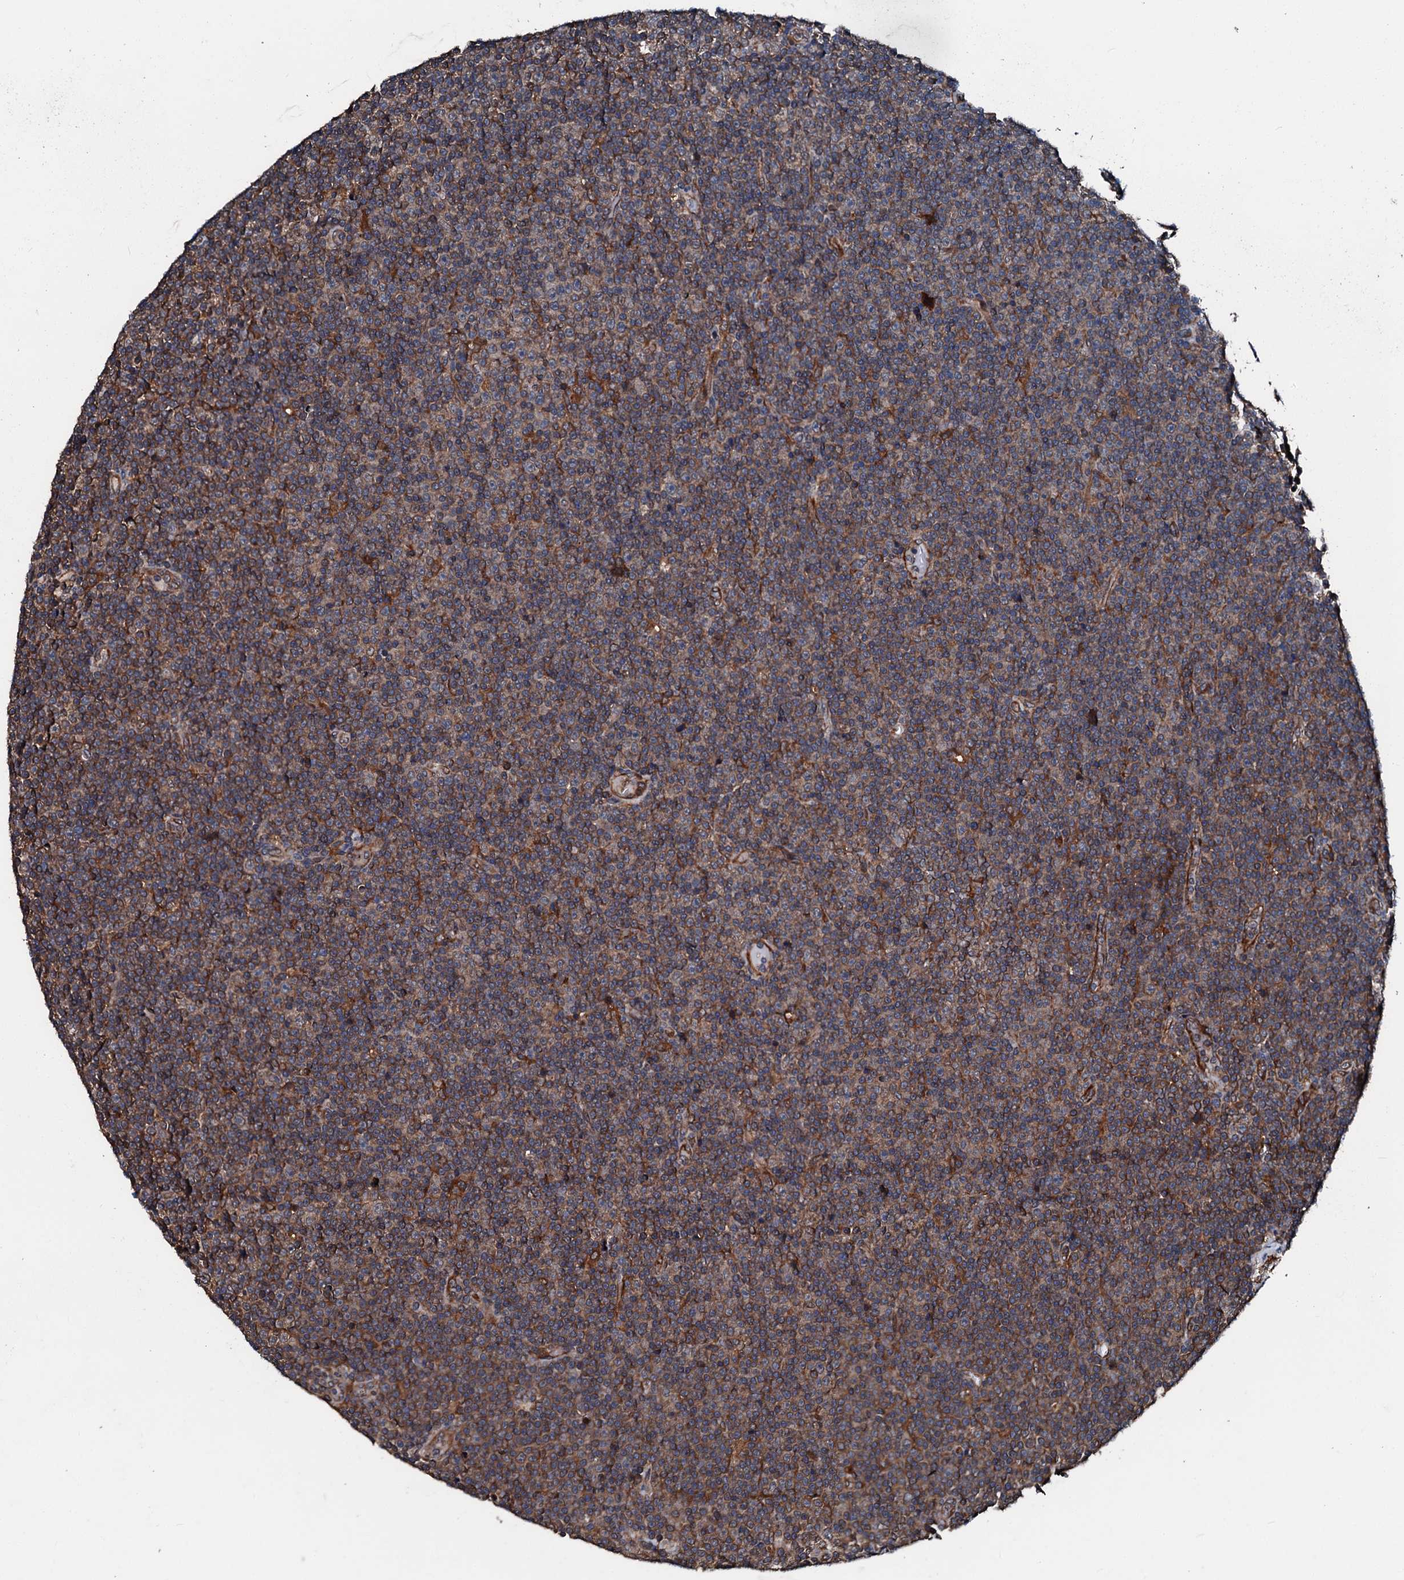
{"staining": {"intensity": "moderate", "quantity": "25%-75%", "location": "cytoplasmic/membranous"}, "tissue": "lymphoma", "cell_type": "Tumor cells", "image_type": "cancer", "snomed": [{"axis": "morphology", "description": "Malignant lymphoma, non-Hodgkin's type, Low grade"}, {"axis": "topography", "description": "Lymph node"}], "caption": "Immunohistochemistry (IHC) micrograph of neoplastic tissue: human lymphoma stained using immunohistochemistry (IHC) demonstrates medium levels of moderate protein expression localized specifically in the cytoplasmic/membranous of tumor cells, appearing as a cytoplasmic/membranous brown color.", "gene": "FGD4", "patient": {"sex": "female", "age": 67}}